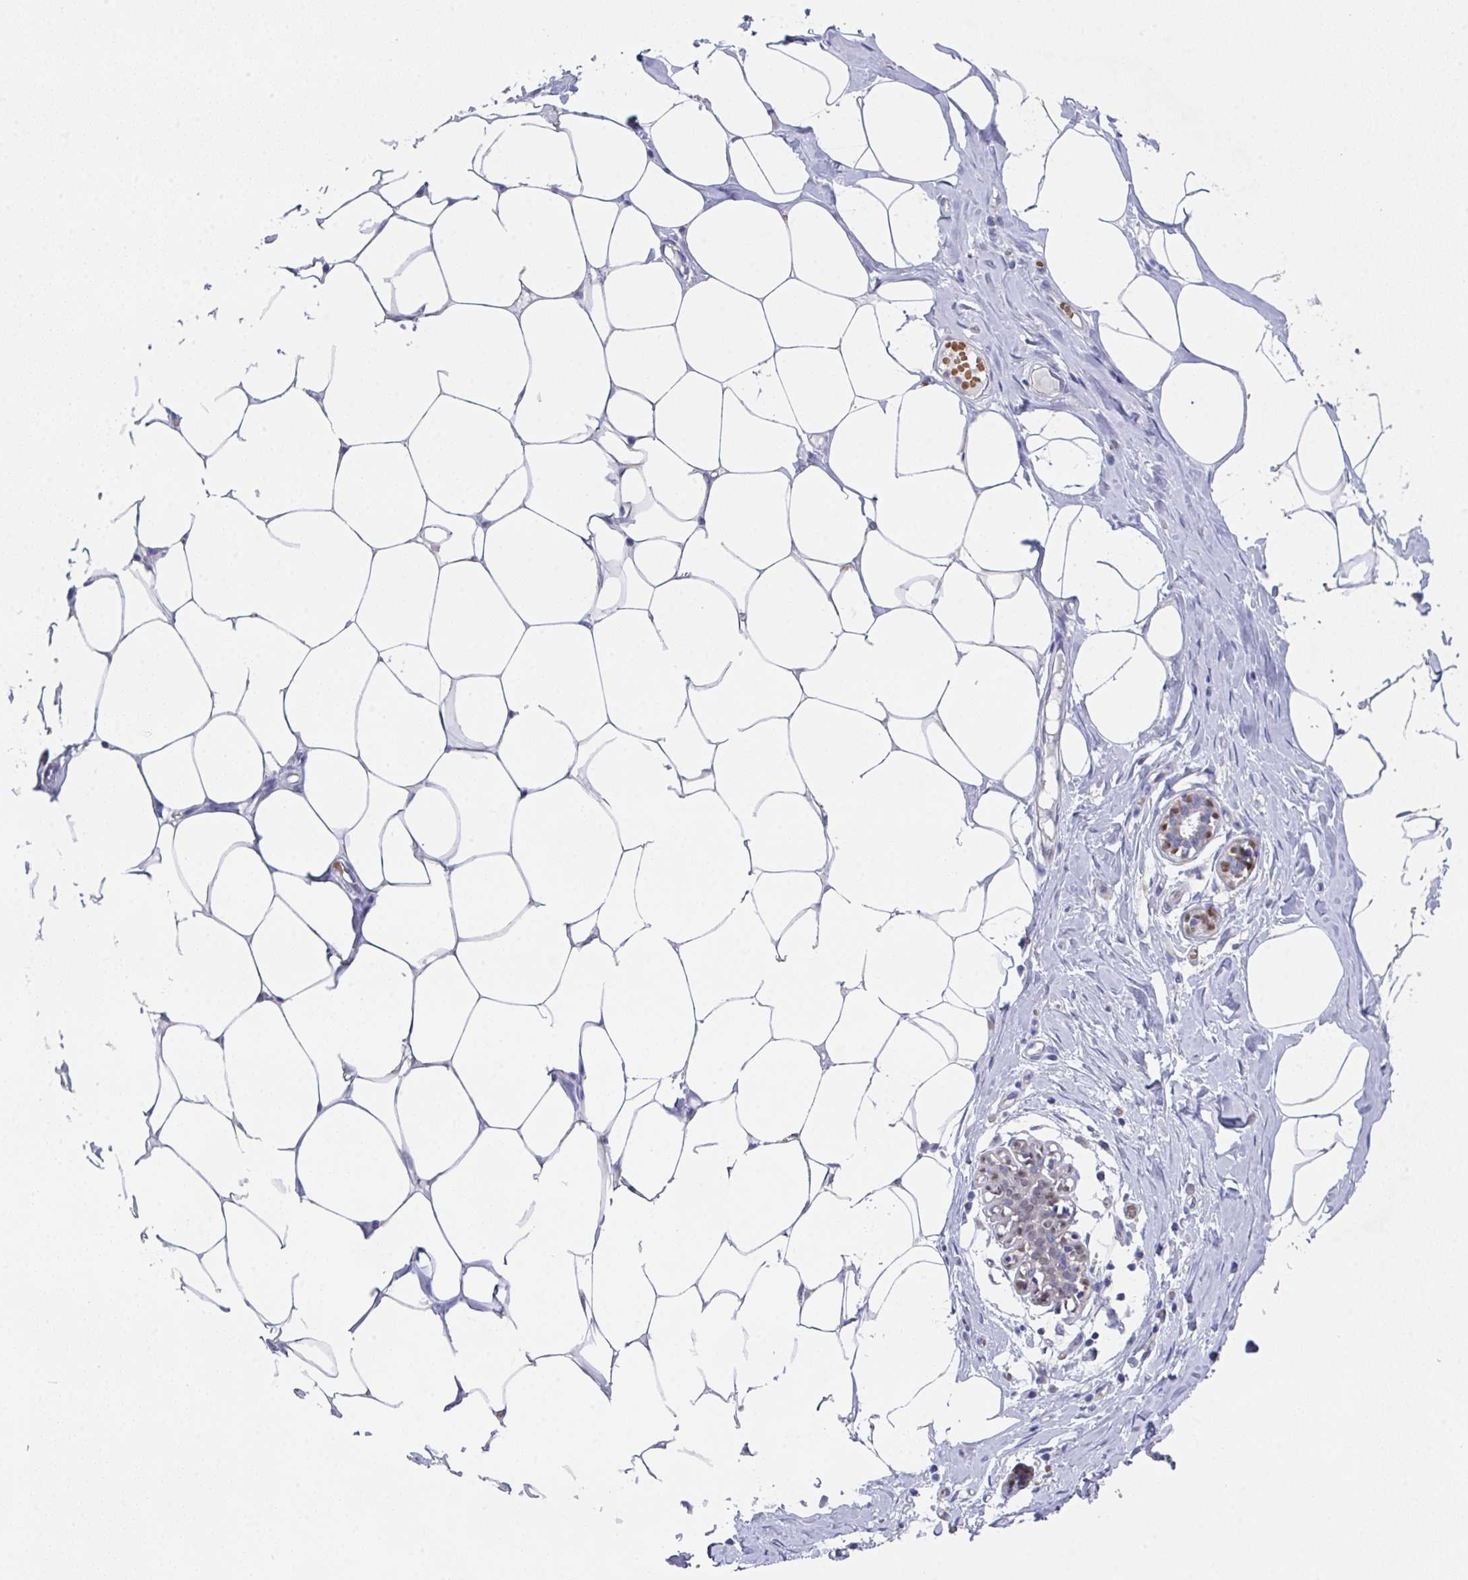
{"staining": {"intensity": "negative", "quantity": "none", "location": "none"}, "tissue": "breast", "cell_type": "Adipocytes", "image_type": "normal", "snomed": [{"axis": "morphology", "description": "Normal tissue, NOS"}, {"axis": "topography", "description": "Breast"}], "caption": "High magnification brightfield microscopy of unremarkable breast stained with DAB (3,3'-diaminobenzidine) (brown) and counterstained with hematoxylin (blue): adipocytes show no significant positivity. (IHC, brightfield microscopy, high magnification).", "gene": "TFAP2C", "patient": {"sex": "female", "age": 27}}